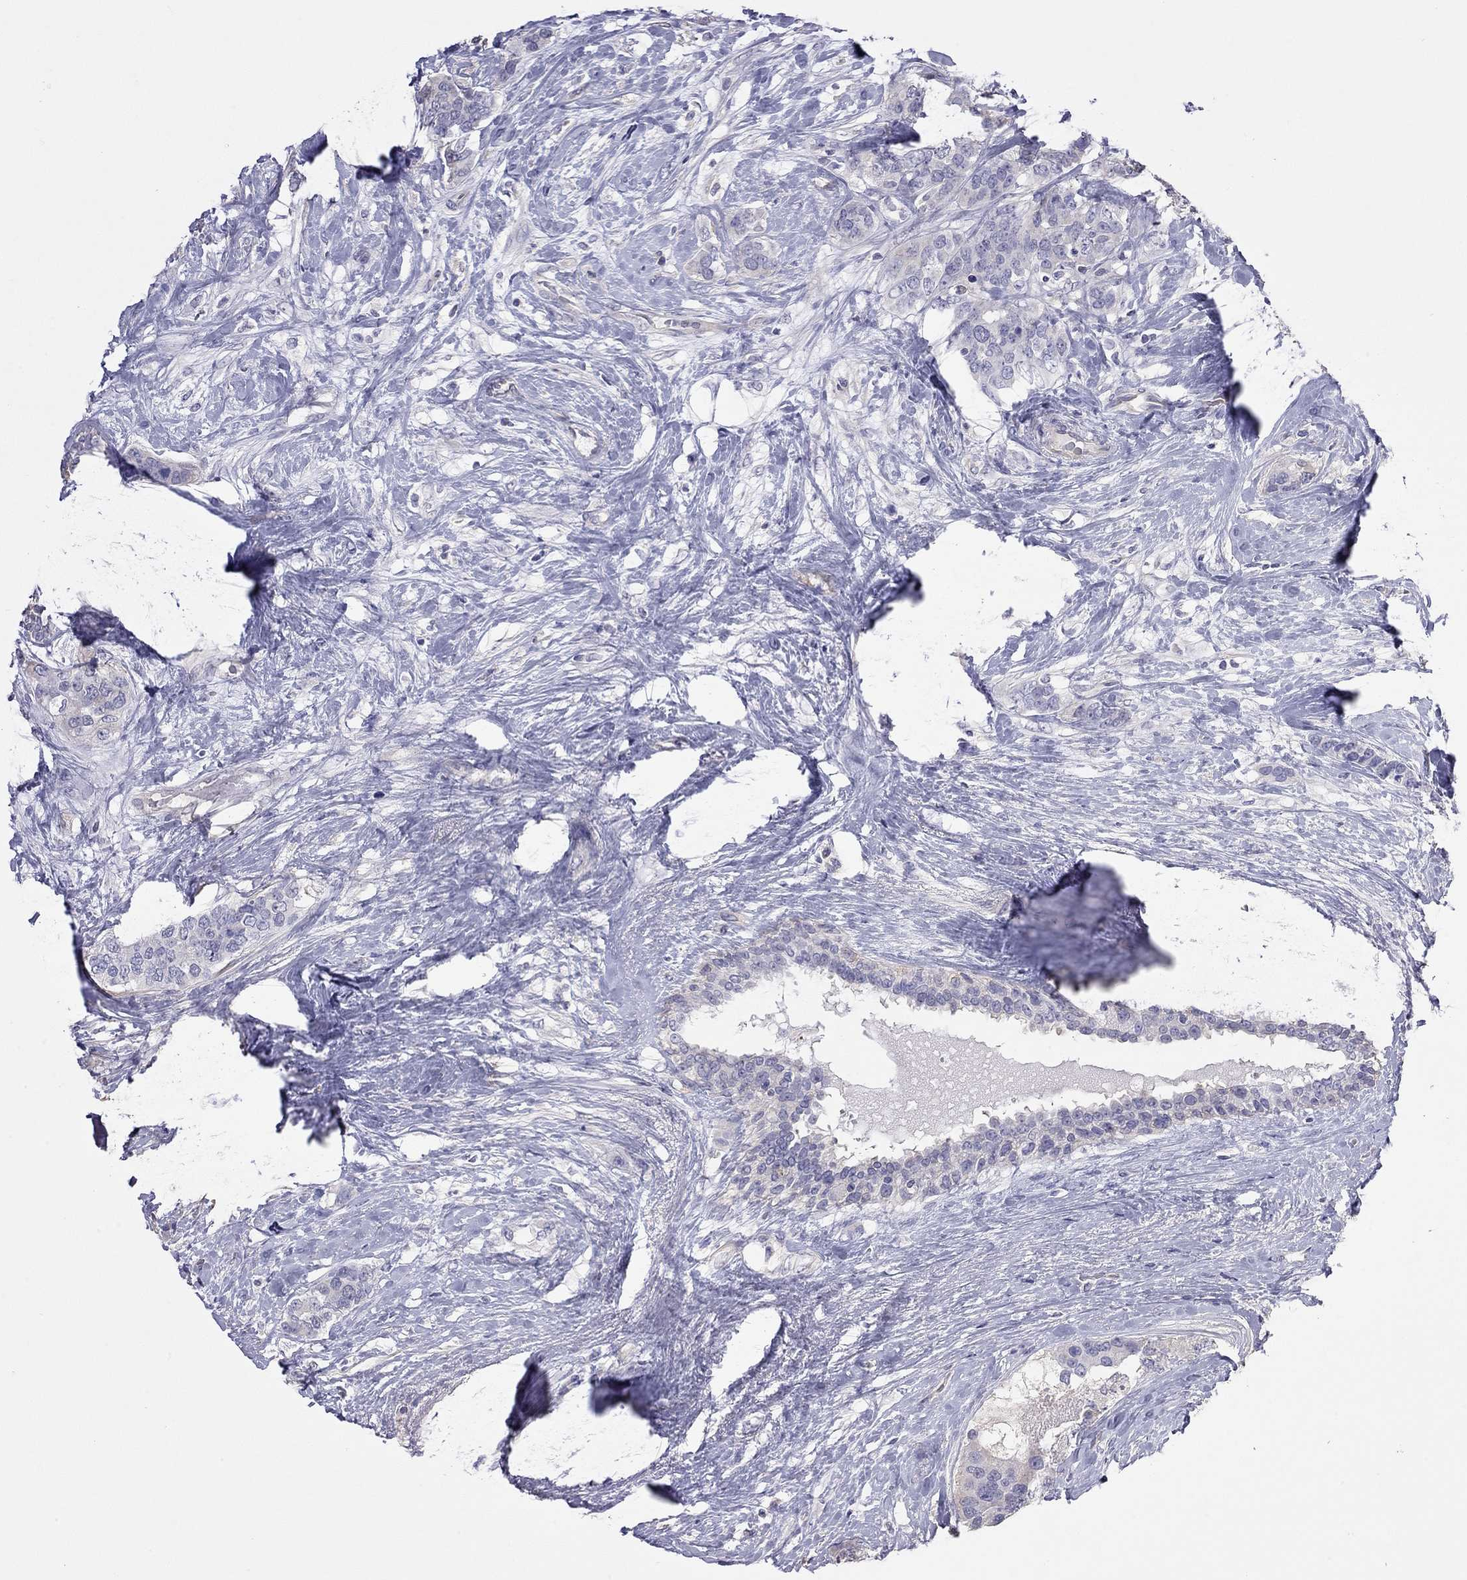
{"staining": {"intensity": "weak", "quantity": "<25%", "location": "cytoplasmic/membranous"}, "tissue": "breast cancer", "cell_type": "Tumor cells", "image_type": "cancer", "snomed": [{"axis": "morphology", "description": "Lobular carcinoma"}, {"axis": "topography", "description": "Breast"}], "caption": "Micrograph shows no significant protein positivity in tumor cells of breast cancer.", "gene": "FEZ1", "patient": {"sex": "female", "age": 59}}